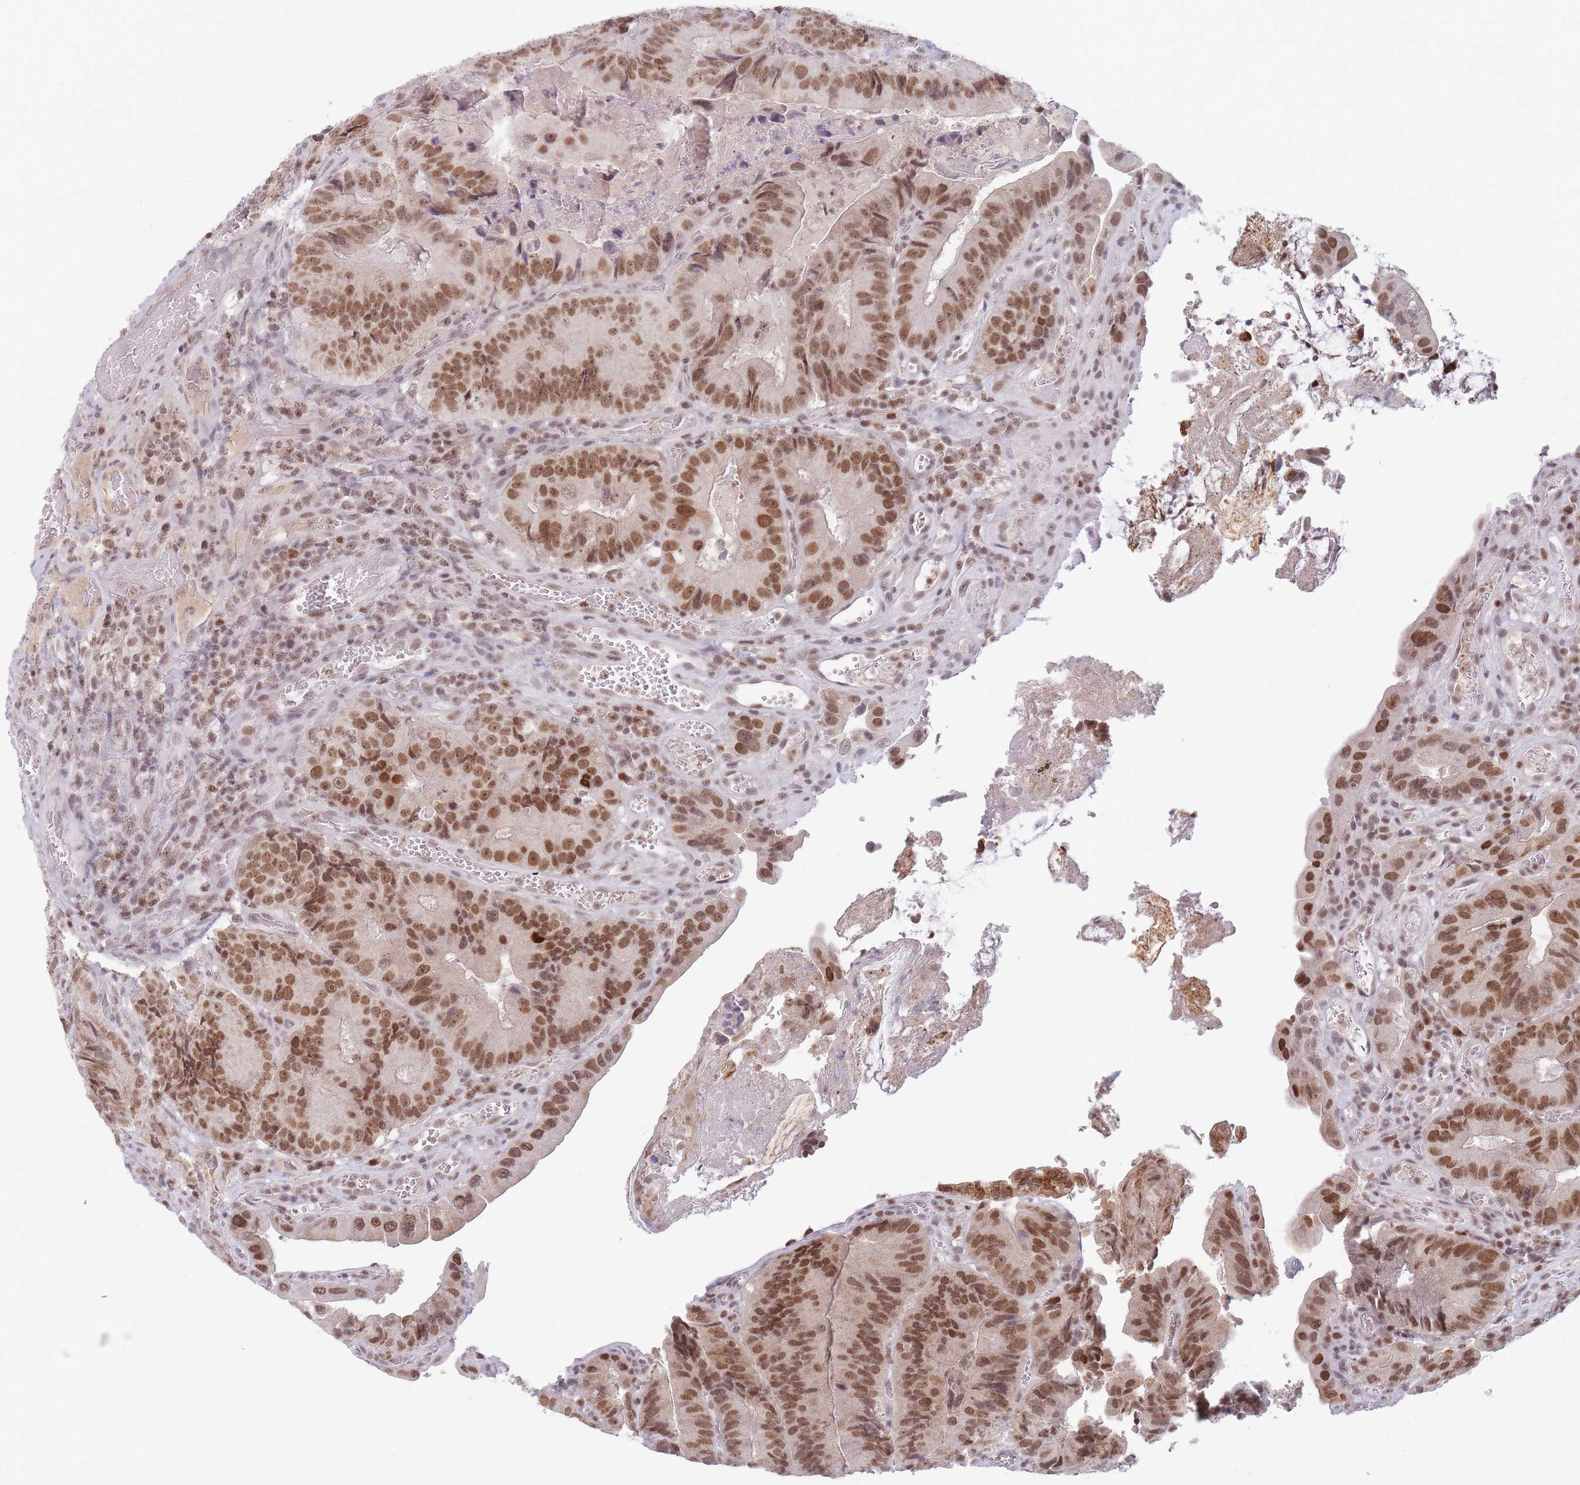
{"staining": {"intensity": "moderate", "quantity": ">75%", "location": "nuclear"}, "tissue": "colorectal cancer", "cell_type": "Tumor cells", "image_type": "cancer", "snomed": [{"axis": "morphology", "description": "Adenocarcinoma, NOS"}, {"axis": "topography", "description": "Colon"}], "caption": "Immunohistochemistry (IHC) (DAB) staining of colorectal cancer shows moderate nuclear protein expression in approximately >75% of tumor cells.", "gene": "ARID3B", "patient": {"sex": "female", "age": 86}}